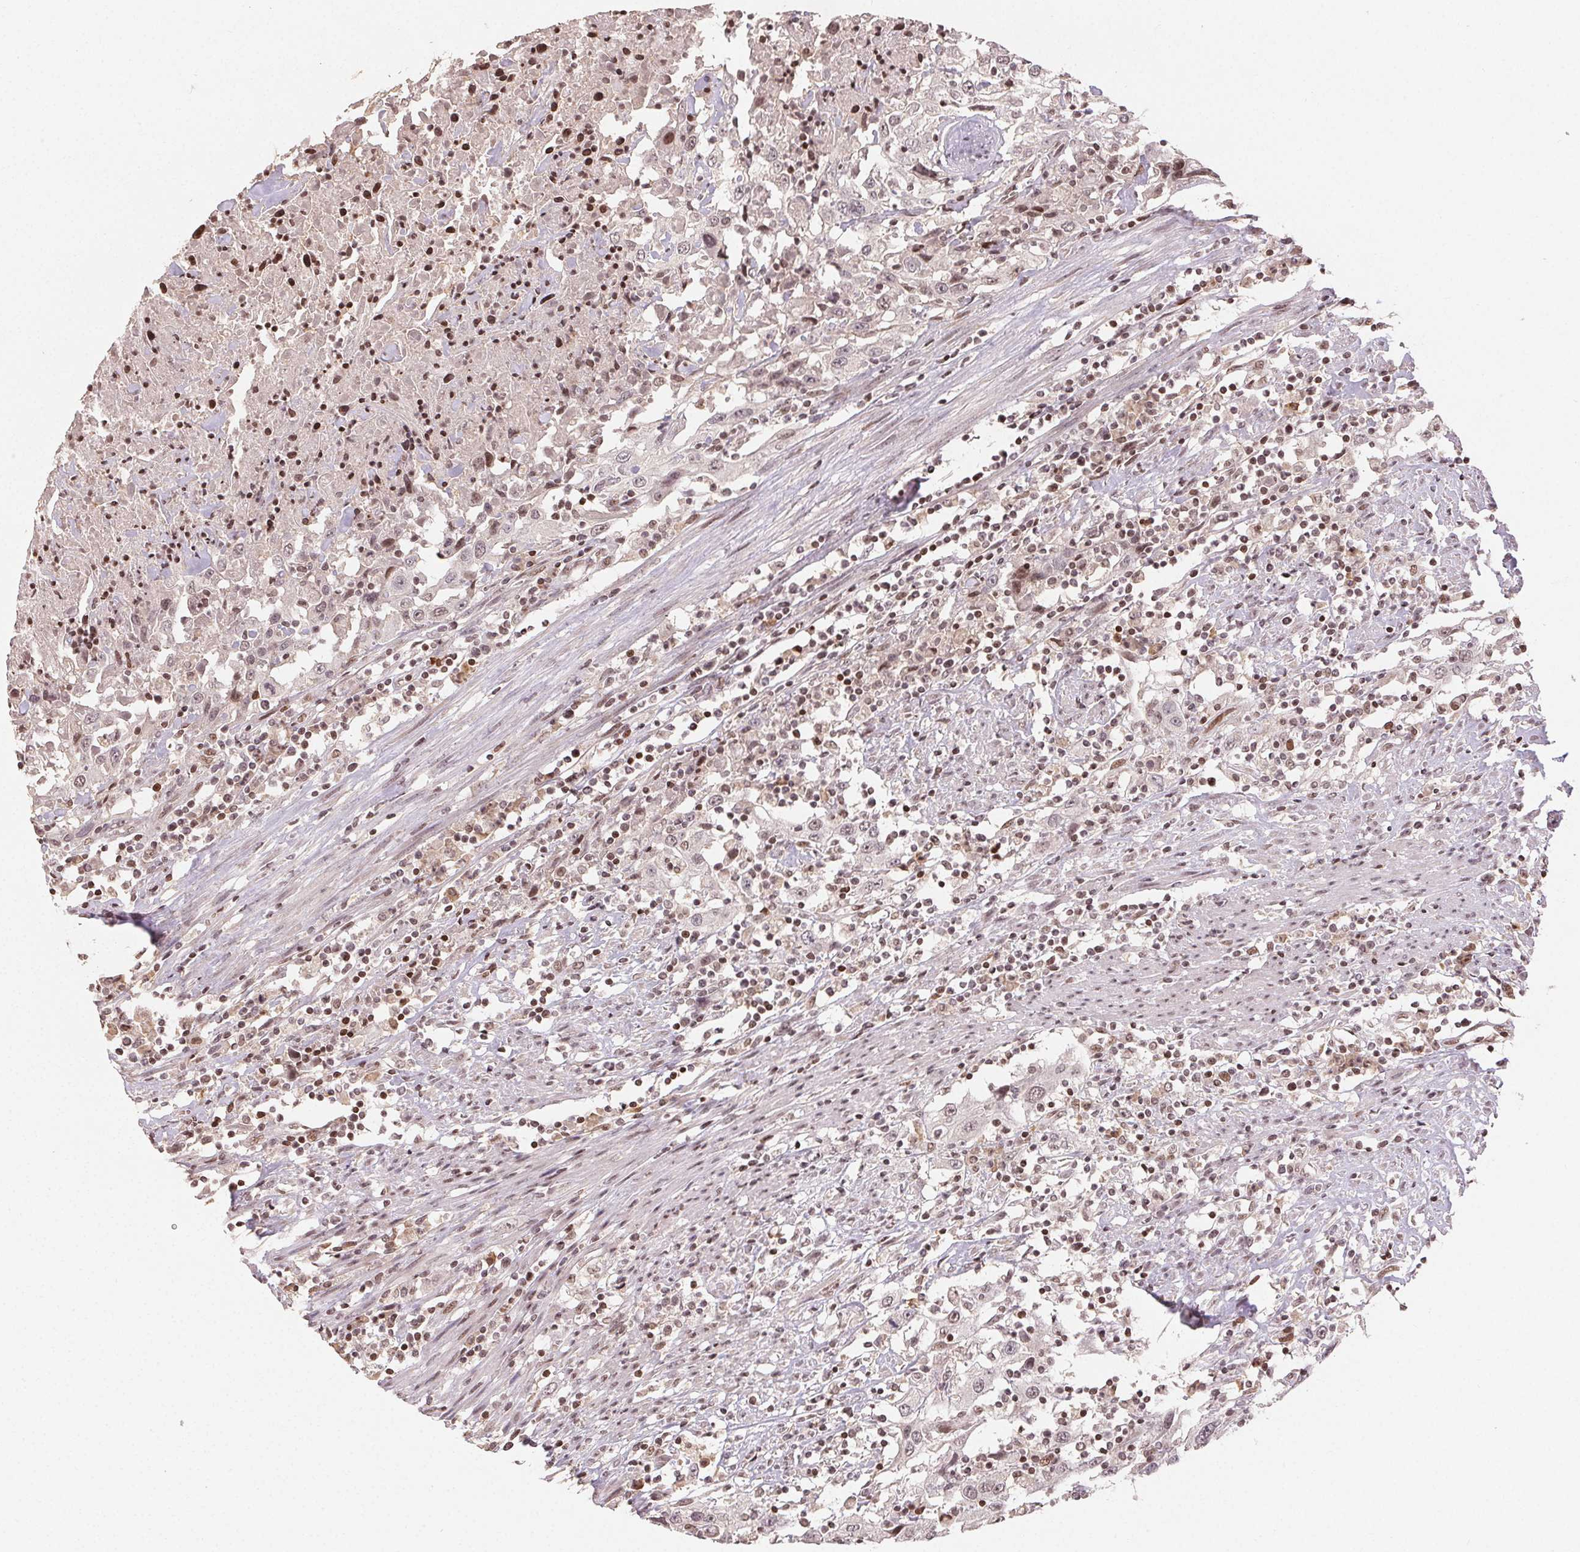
{"staining": {"intensity": "weak", "quantity": "<25%", "location": "nuclear"}, "tissue": "urothelial cancer", "cell_type": "Tumor cells", "image_type": "cancer", "snomed": [{"axis": "morphology", "description": "Urothelial carcinoma, High grade"}, {"axis": "topography", "description": "Urinary bladder"}], "caption": "Photomicrograph shows no significant protein positivity in tumor cells of high-grade urothelial carcinoma.", "gene": "MAPKAPK2", "patient": {"sex": "male", "age": 61}}